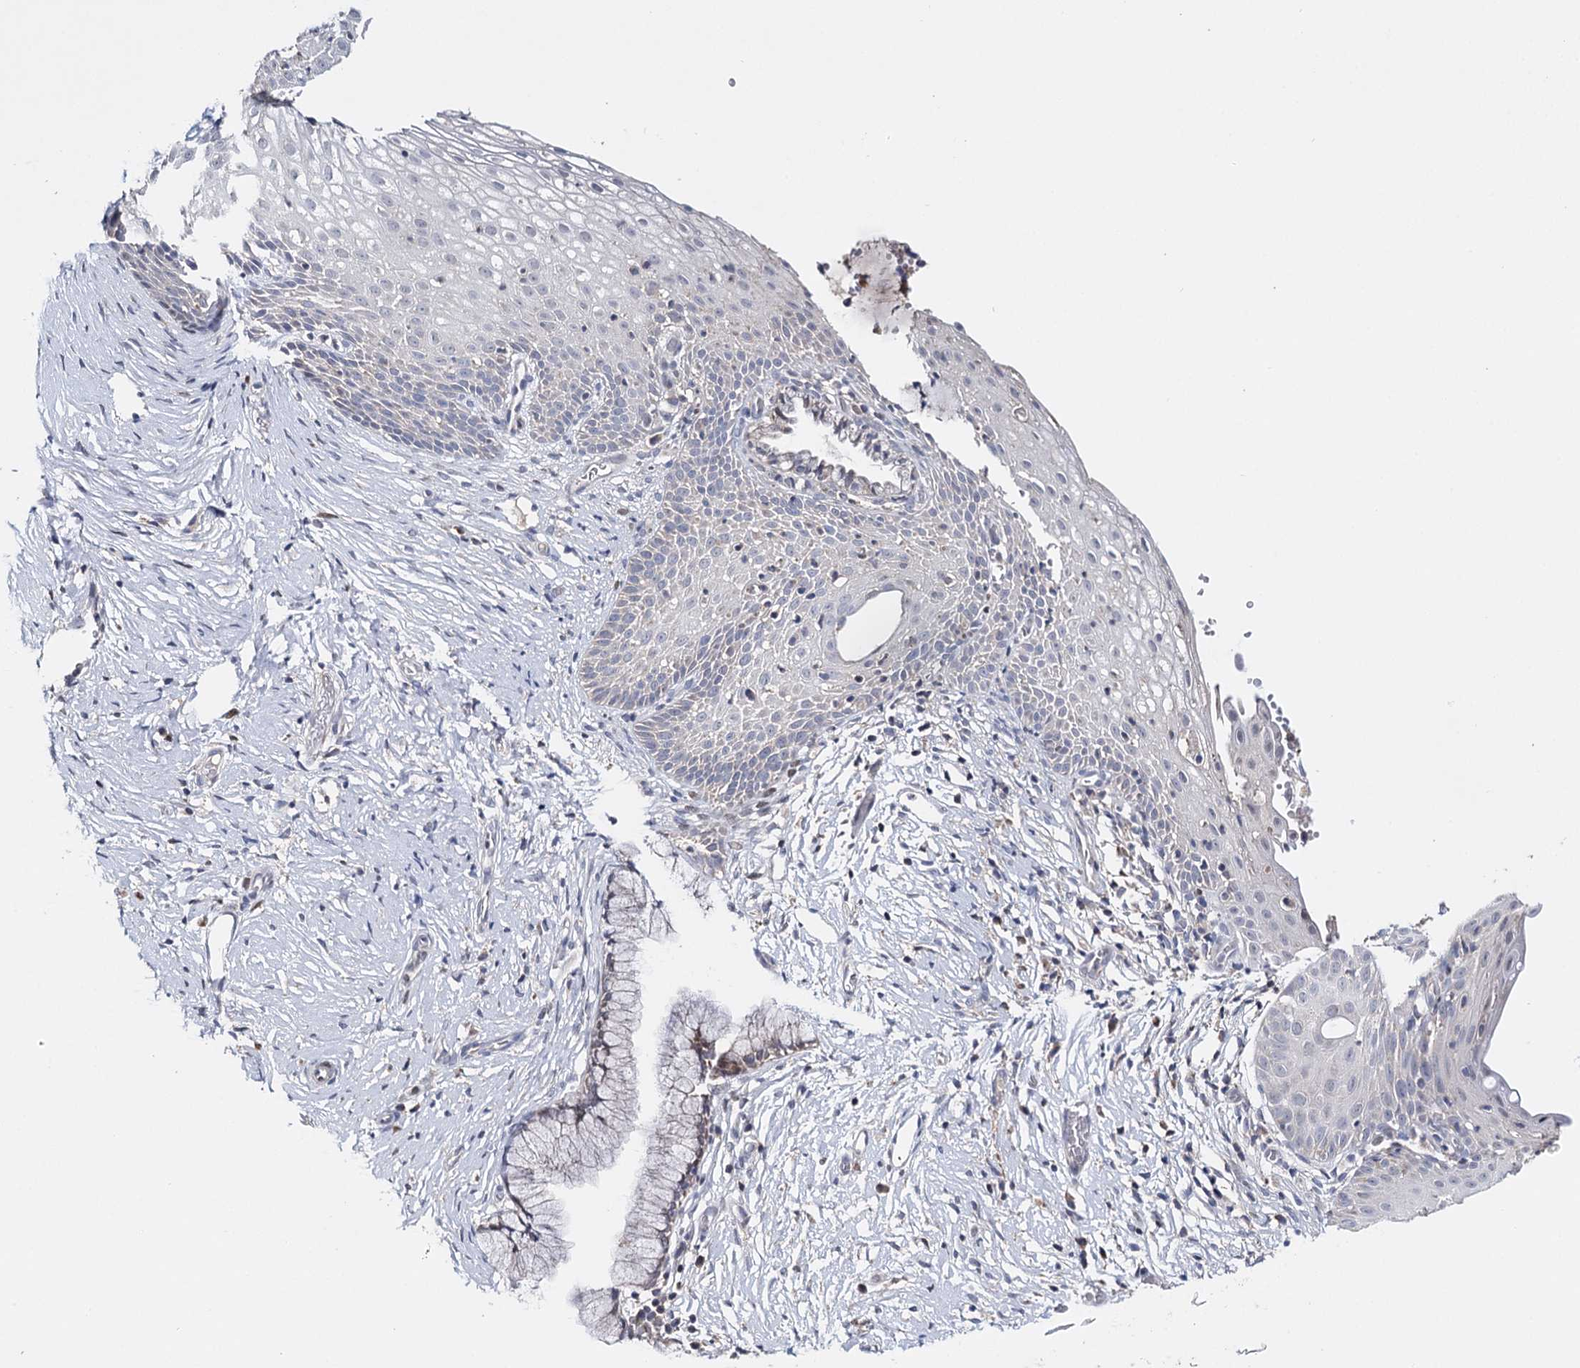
{"staining": {"intensity": "negative", "quantity": "none", "location": "none"}, "tissue": "cervix", "cell_type": "Glandular cells", "image_type": "normal", "snomed": [{"axis": "morphology", "description": "Normal tissue, NOS"}, {"axis": "topography", "description": "Cervix"}], "caption": "This is a micrograph of immunohistochemistry (IHC) staining of unremarkable cervix, which shows no positivity in glandular cells. (DAB (3,3'-diaminobenzidine) IHC visualized using brightfield microscopy, high magnification).", "gene": "CFAP46", "patient": {"sex": "female", "age": 33}}